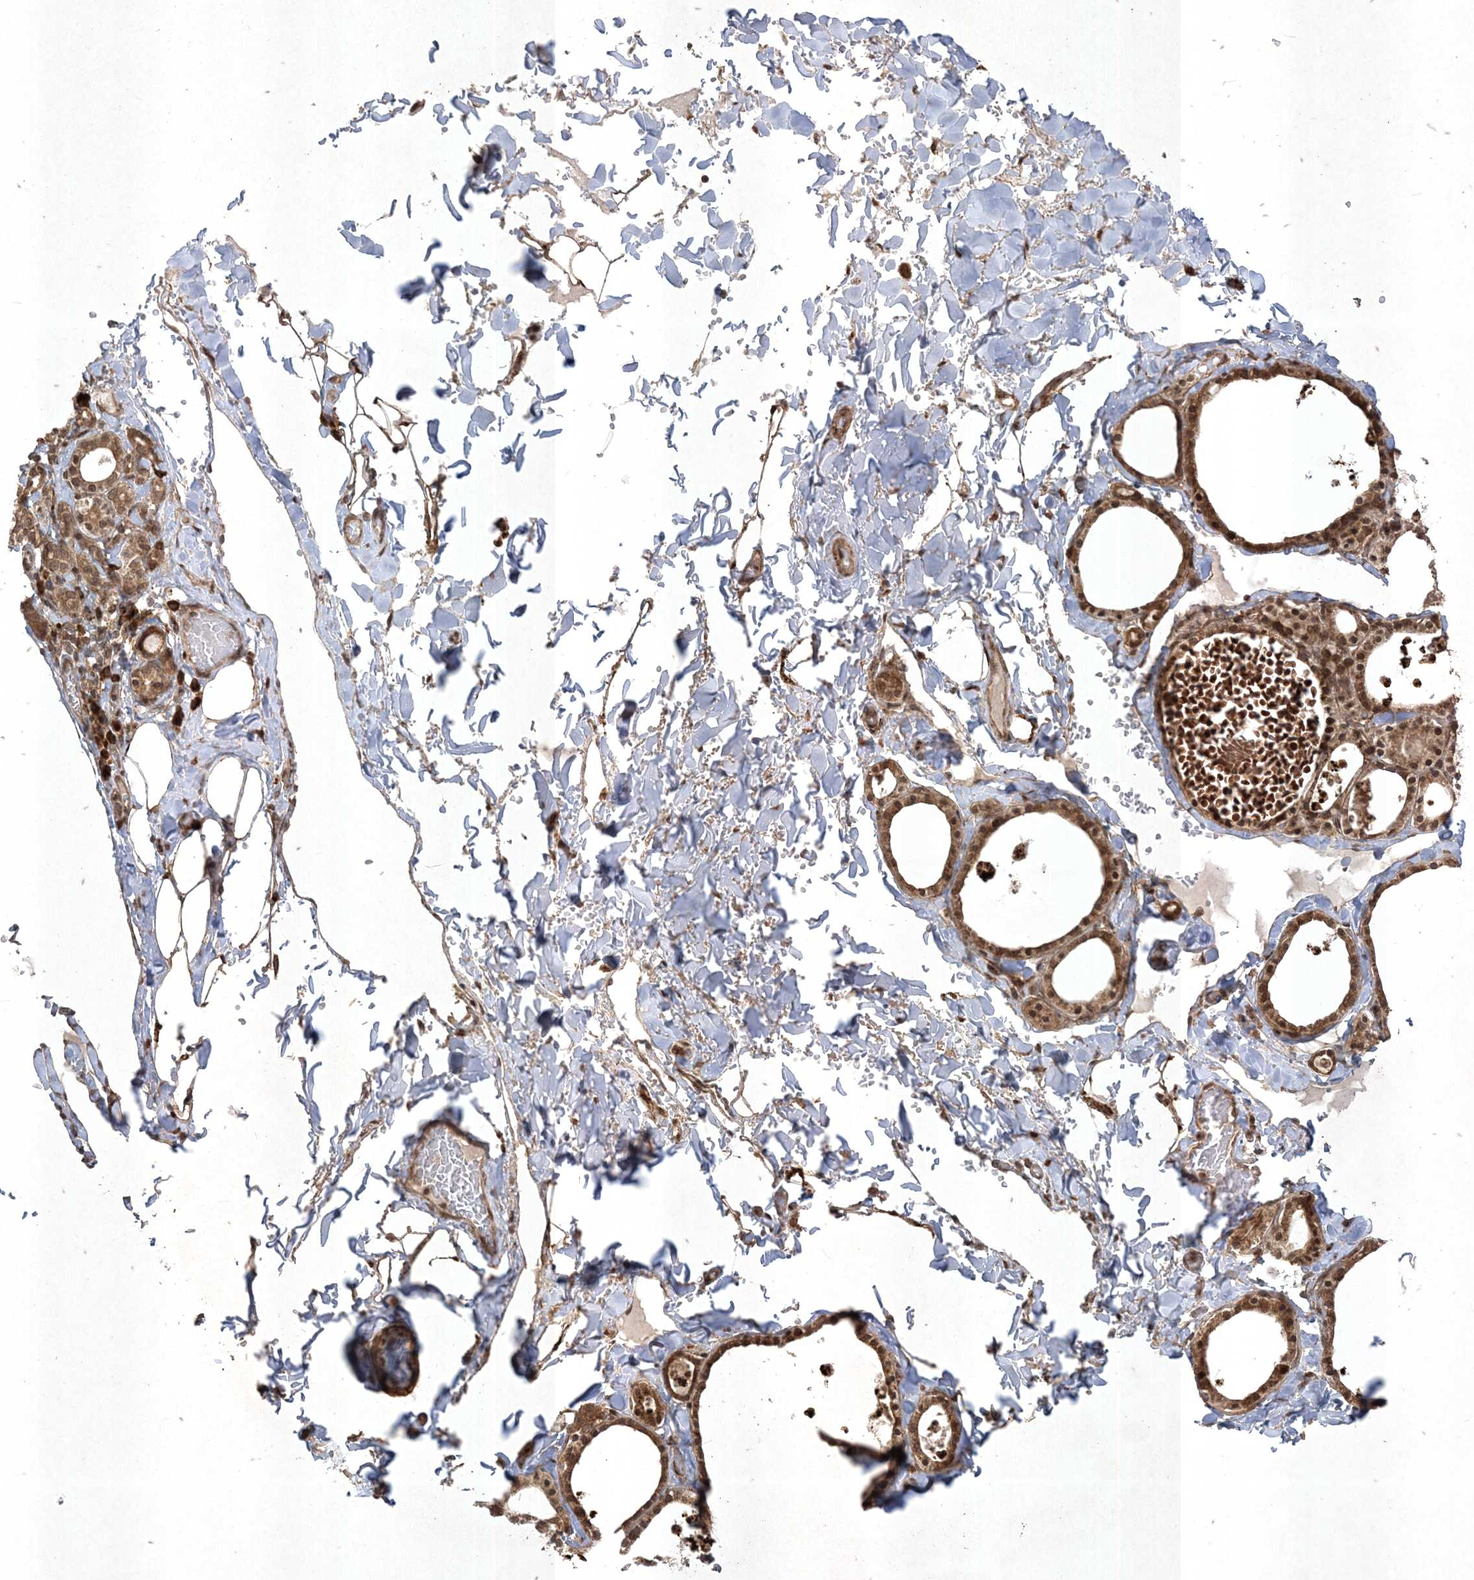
{"staining": {"intensity": "moderate", "quantity": ">75%", "location": "cytoplasmic/membranous,nuclear"}, "tissue": "thyroid gland", "cell_type": "Glandular cells", "image_type": "normal", "snomed": [{"axis": "morphology", "description": "Normal tissue, NOS"}, {"axis": "topography", "description": "Thyroid gland"}], "caption": "Immunohistochemical staining of normal thyroid gland demonstrates moderate cytoplasmic/membranous,nuclear protein positivity in about >75% of glandular cells.", "gene": "RRAS", "patient": {"sex": "male", "age": 56}}